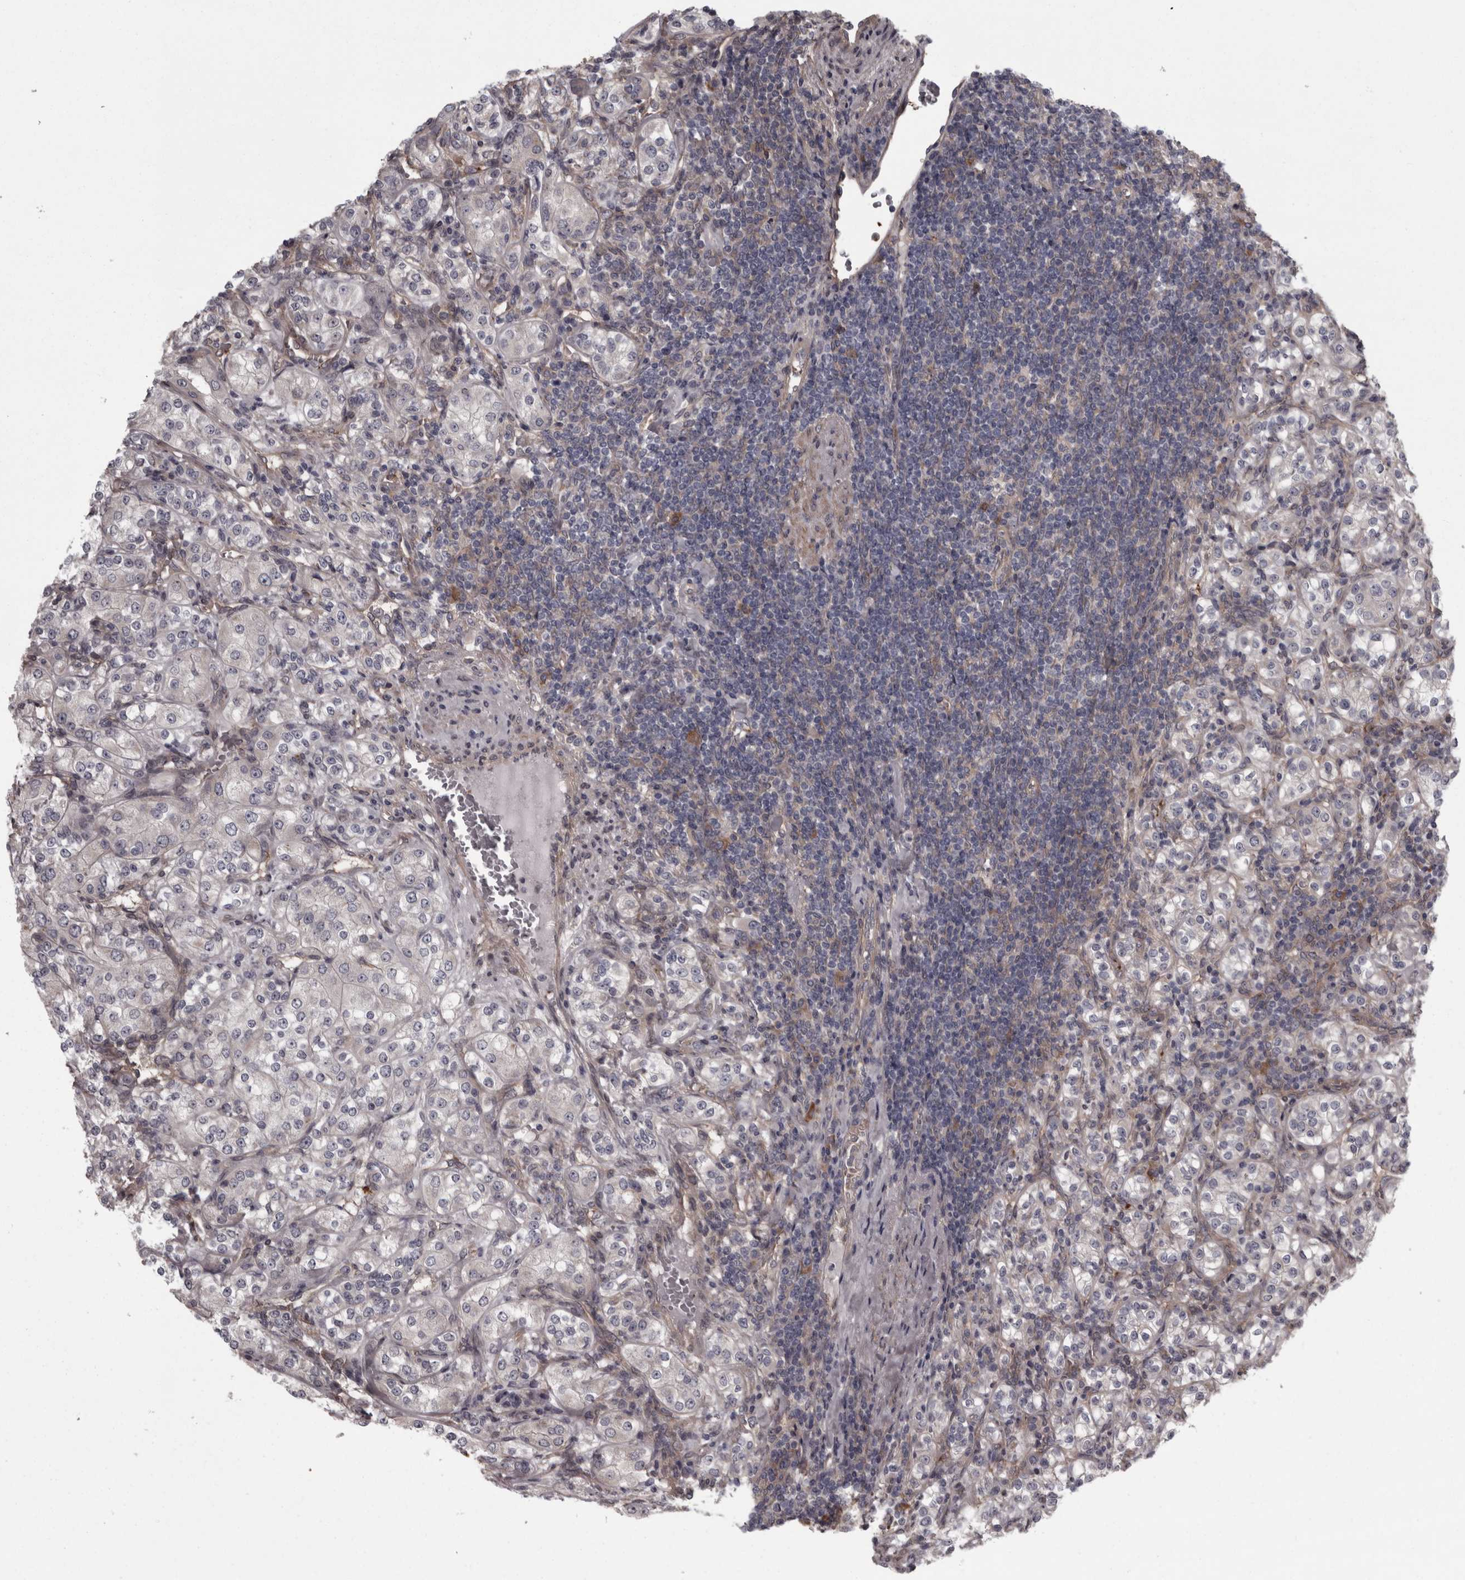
{"staining": {"intensity": "negative", "quantity": "none", "location": "none"}, "tissue": "renal cancer", "cell_type": "Tumor cells", "image_type": "cancer", "snomed": [{"axis": "morphology", "description": "Adenocarcinoma, NOS"}, {"axis": "topography", "description": "Kidney"}], "caption": "Immunohistochemistry image of neoplastic tissue: human renal cancer stained with DAB (3,3'-diaminobenzidine) displays no significant protein expression in tumor cells.", "gene": "RSU1", "patient": {"sex": "male", "age": 77}}